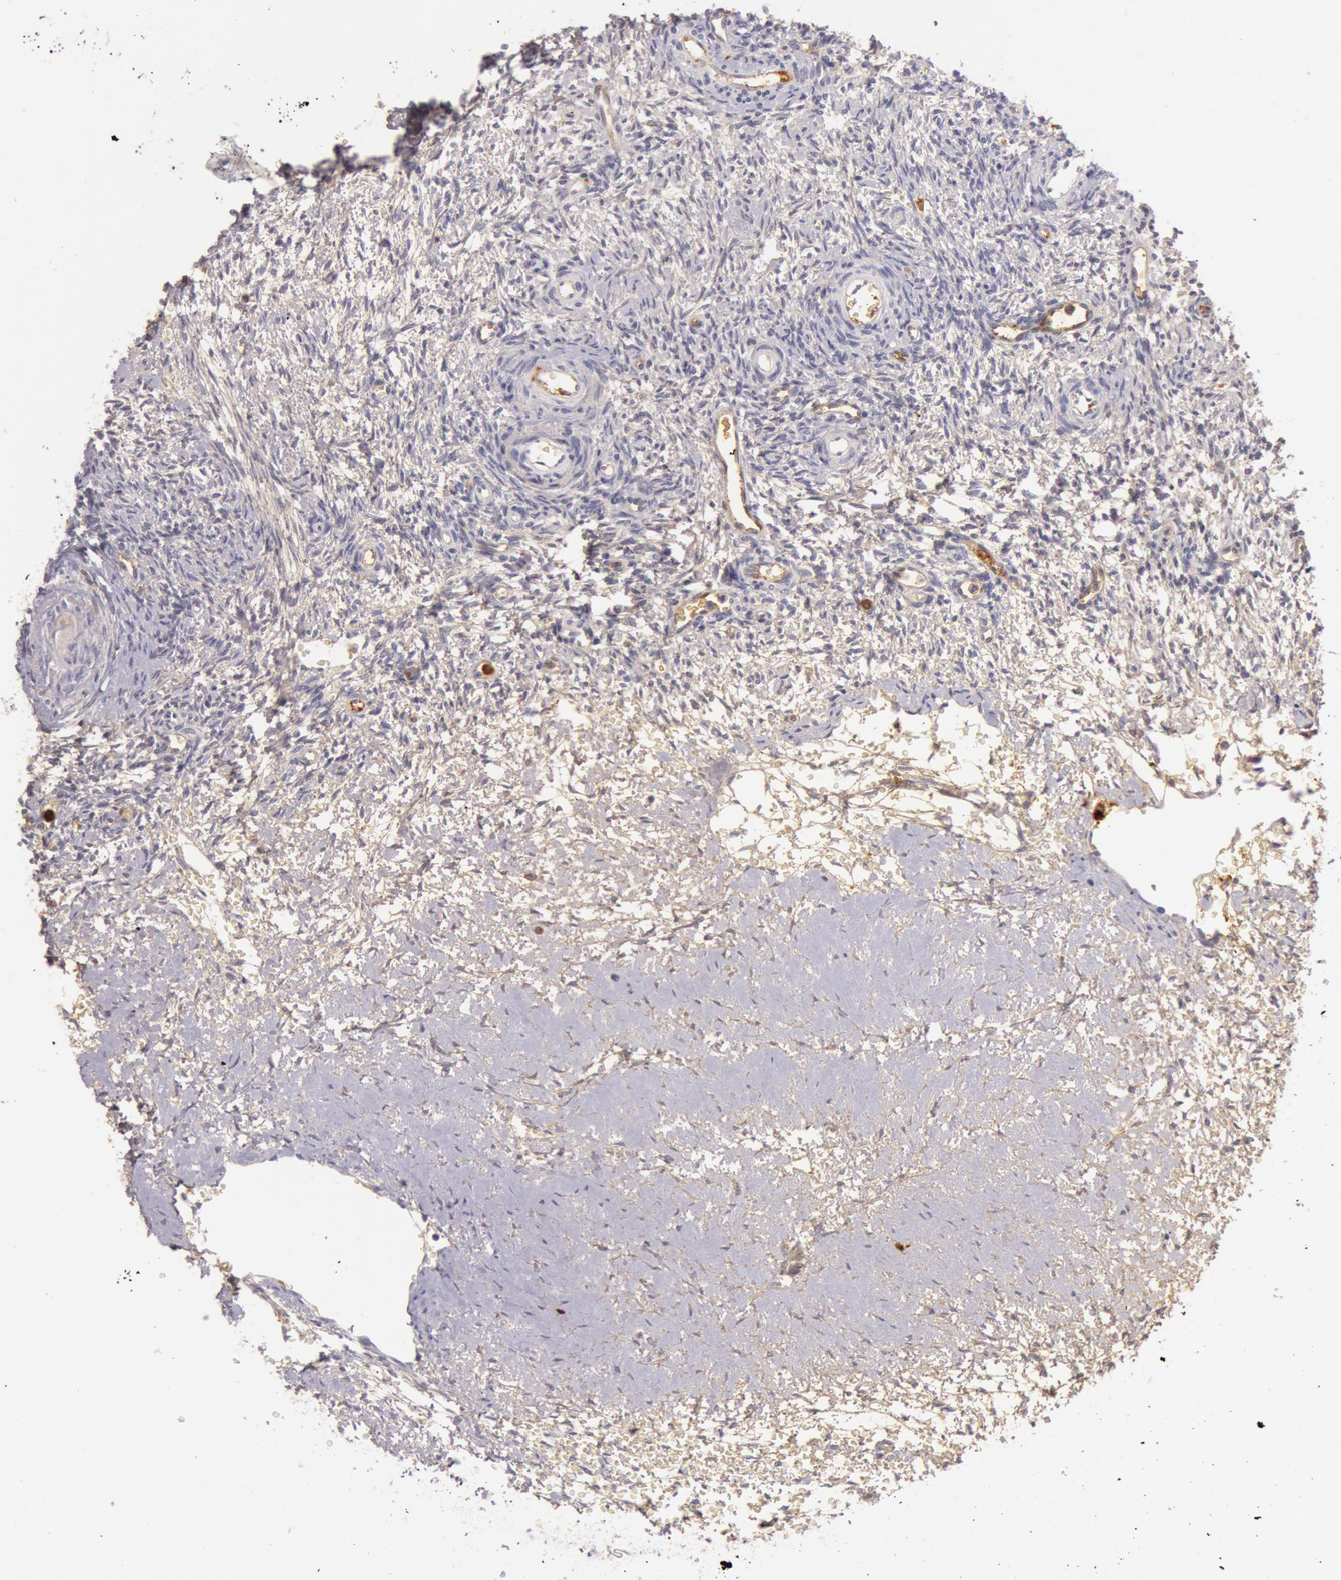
{"staining": {"intensity": "negative", "quantity": "none", "location": "none"}, "tissue": "ovary", "cell_type": "Follicle cells", "image_type": "normal", "snomed": [{"axis": "morphology", "description": "Normal tissue, NOS"}, {"axis": "topography", "description": "Ovary"}], "caption": "This is an immunohistochemistry (IHC) image of benign ovary. There is no positivity in follicle cells.", "gene": "C4BPA", "patient": {"sex": "female", "age": 39}}